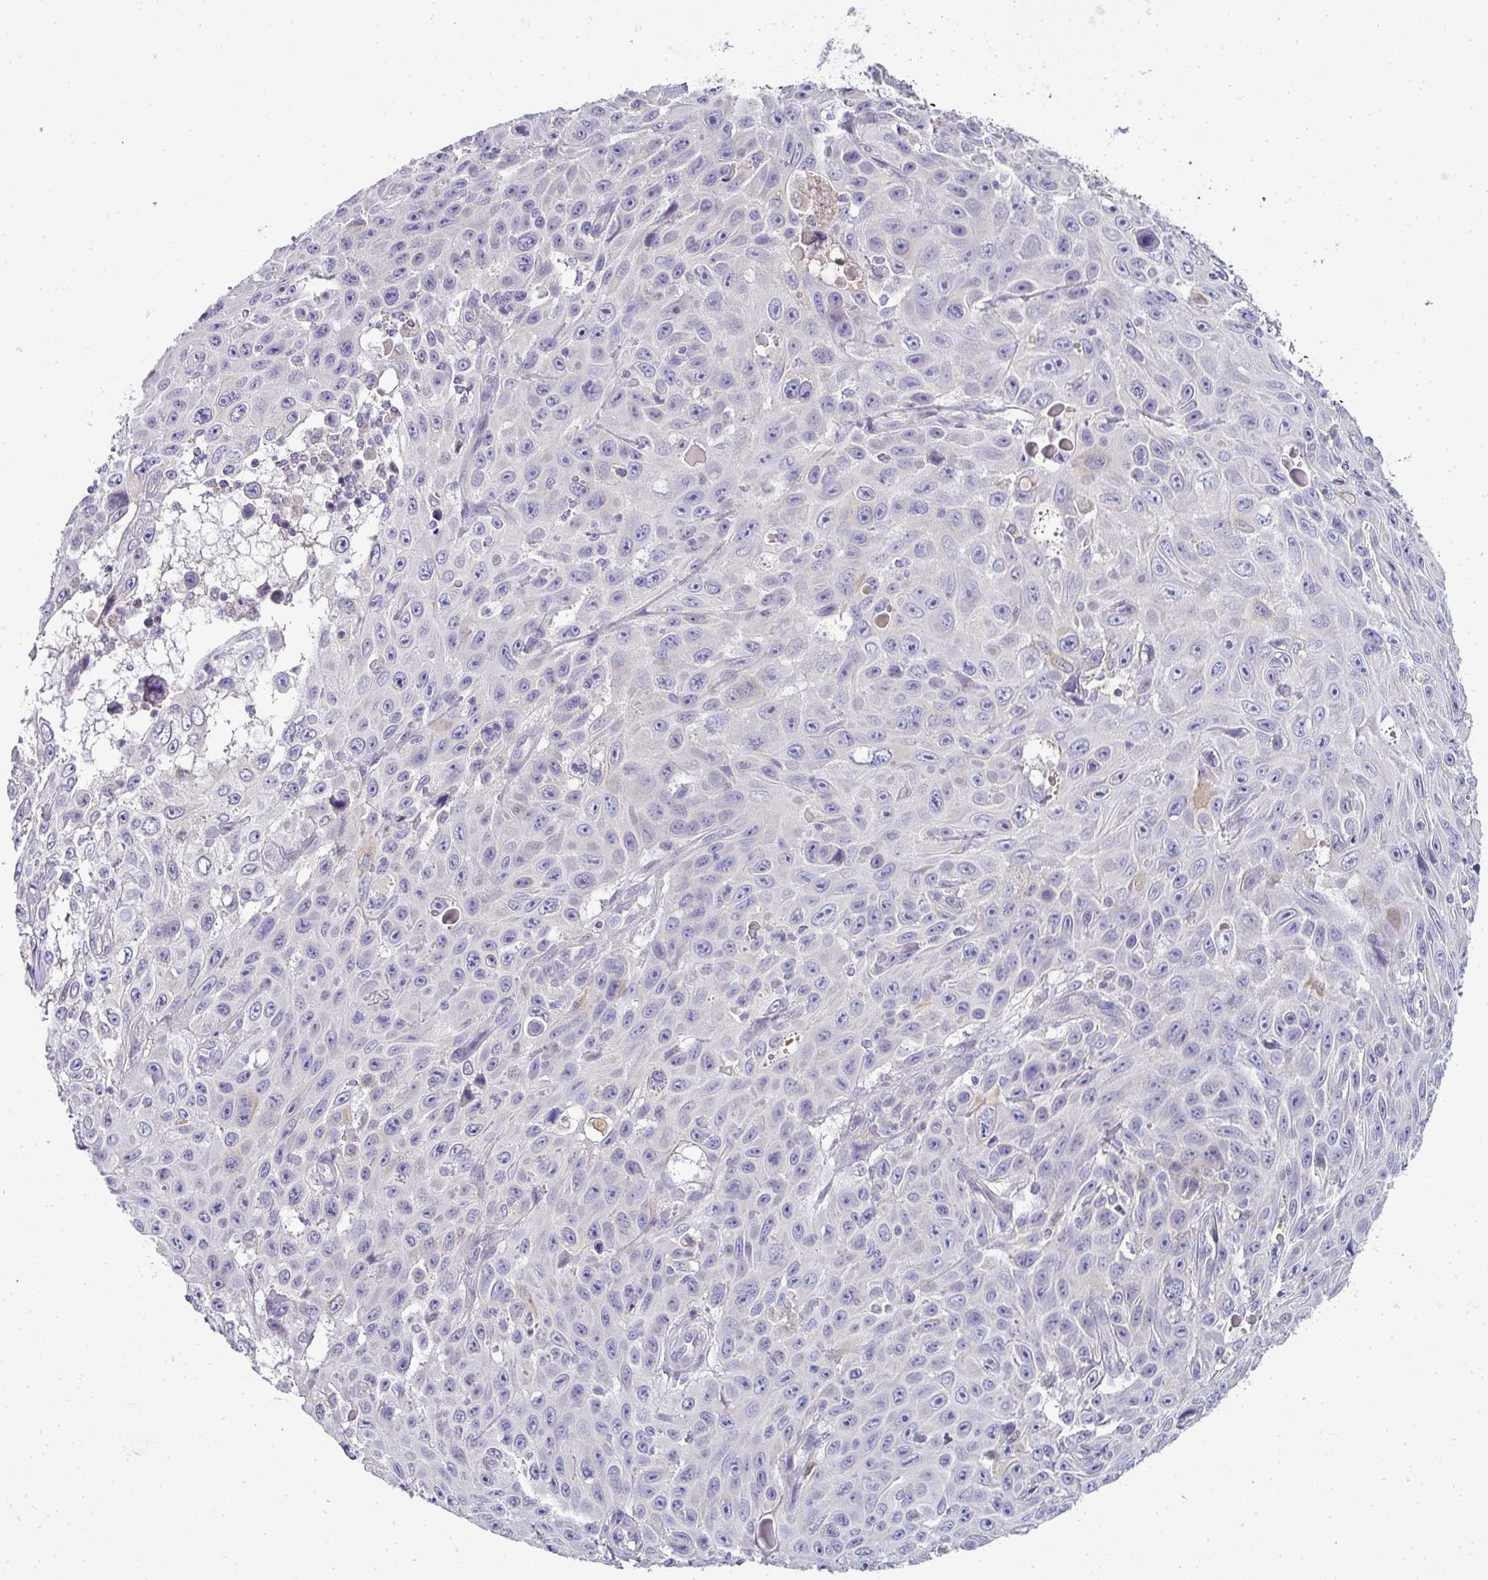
{"staining": {"intensity": "negative", "quantity": "none", "location": "none"}, "tissue": "skin cancer", "cell_type": "Tumor cells", "image_type": "cancer", "snomed": [{"axis": "morphology", "description": "Squamous cell carcinoma, NOS"}, {"axis": "topography", "description": "Skin"}], "caption": "An image of human skin cancer is negative for staining in tumor cells. (DAB IHC with hematoxylin counter stain).", "gene": "ASXL3", "patient": {"sex": "male", "age": 82}}